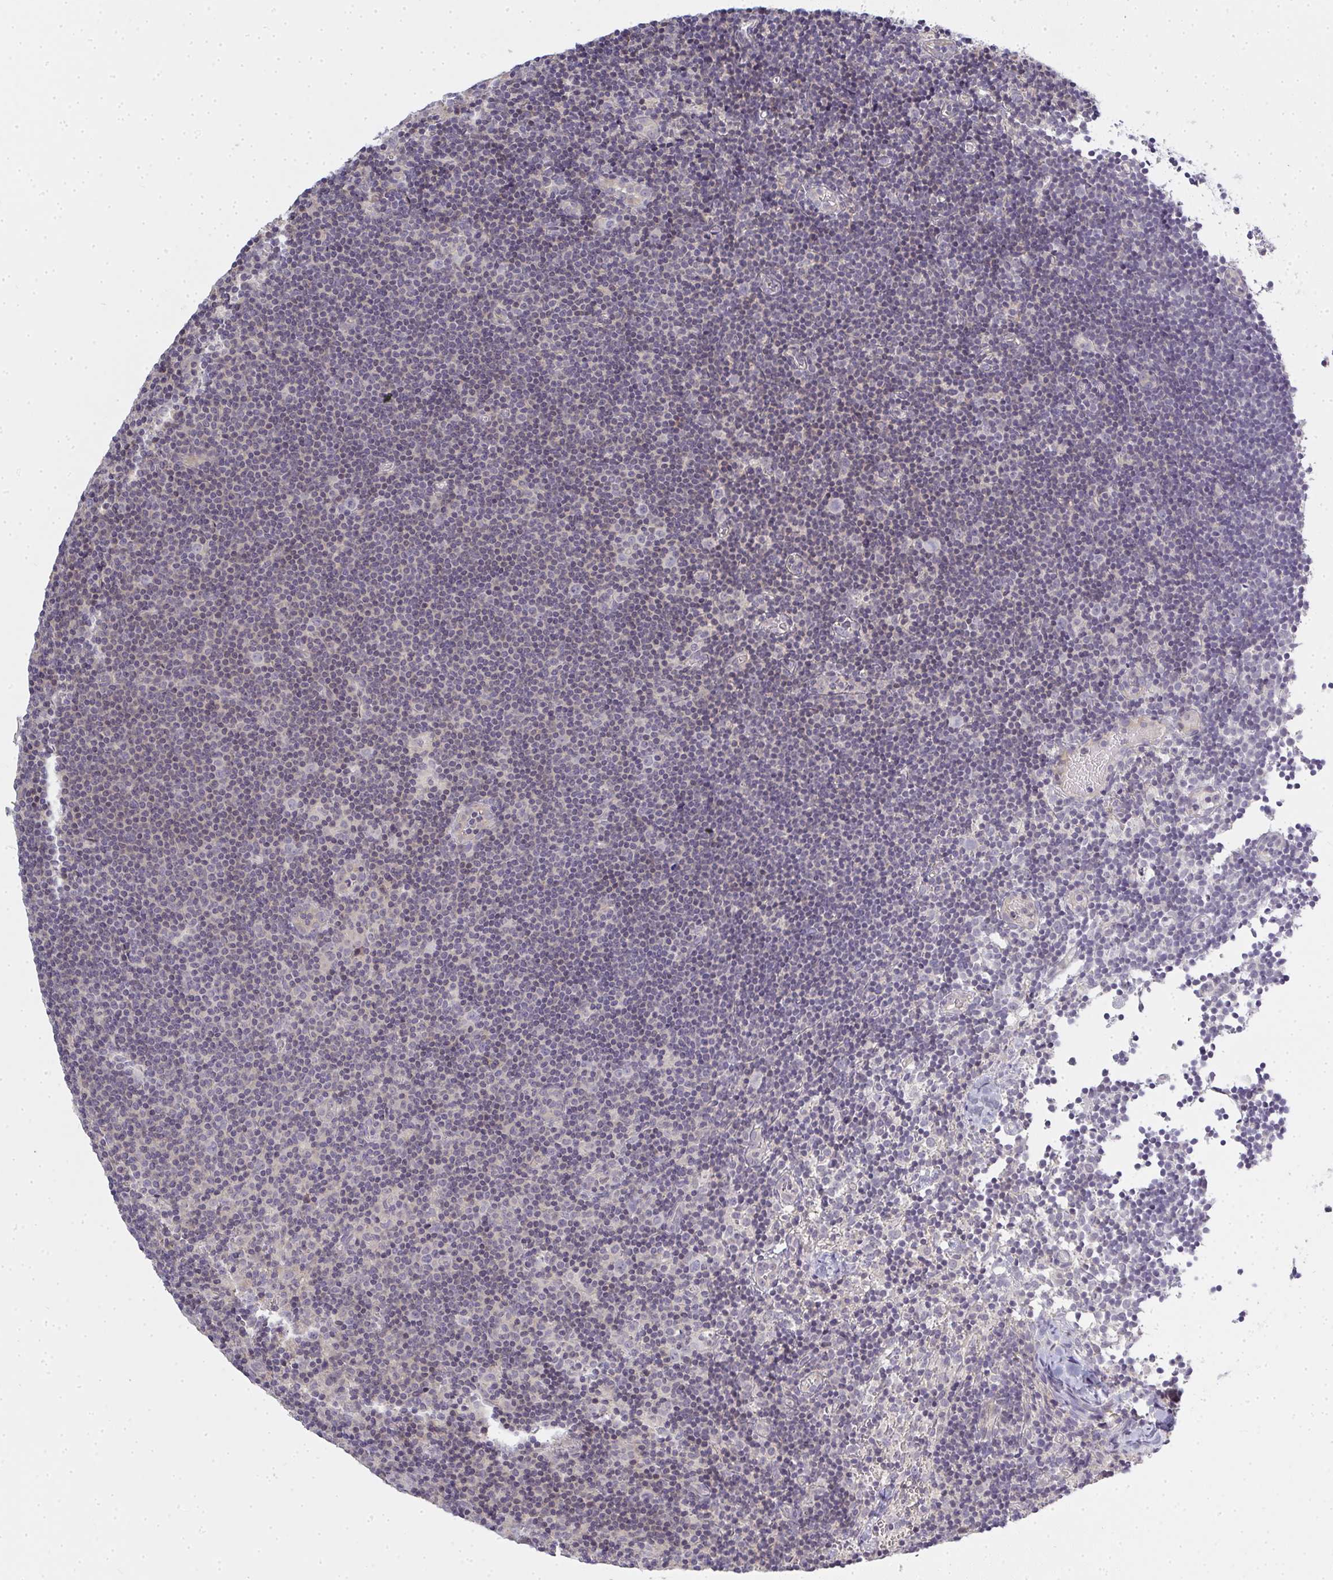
{"staining": {"intensity": "negative", "quantity": "none", "location": "none"}, "tissue": "lymph node", "cell_type": "Germinal center cells", "image_type": "normal", "snomed": [{"axis": "morphology", "description": "Normal tissue, NOS"}, {"axis": "topography", "description": "Lymph node"}], "caption": "An immunohistochemistry image of unremarkable lymph node is shown. There is no staining in germinal center cells of lymph node.", "gene": "GSDMB", "patient": {"sex": "female", "age": 45}}